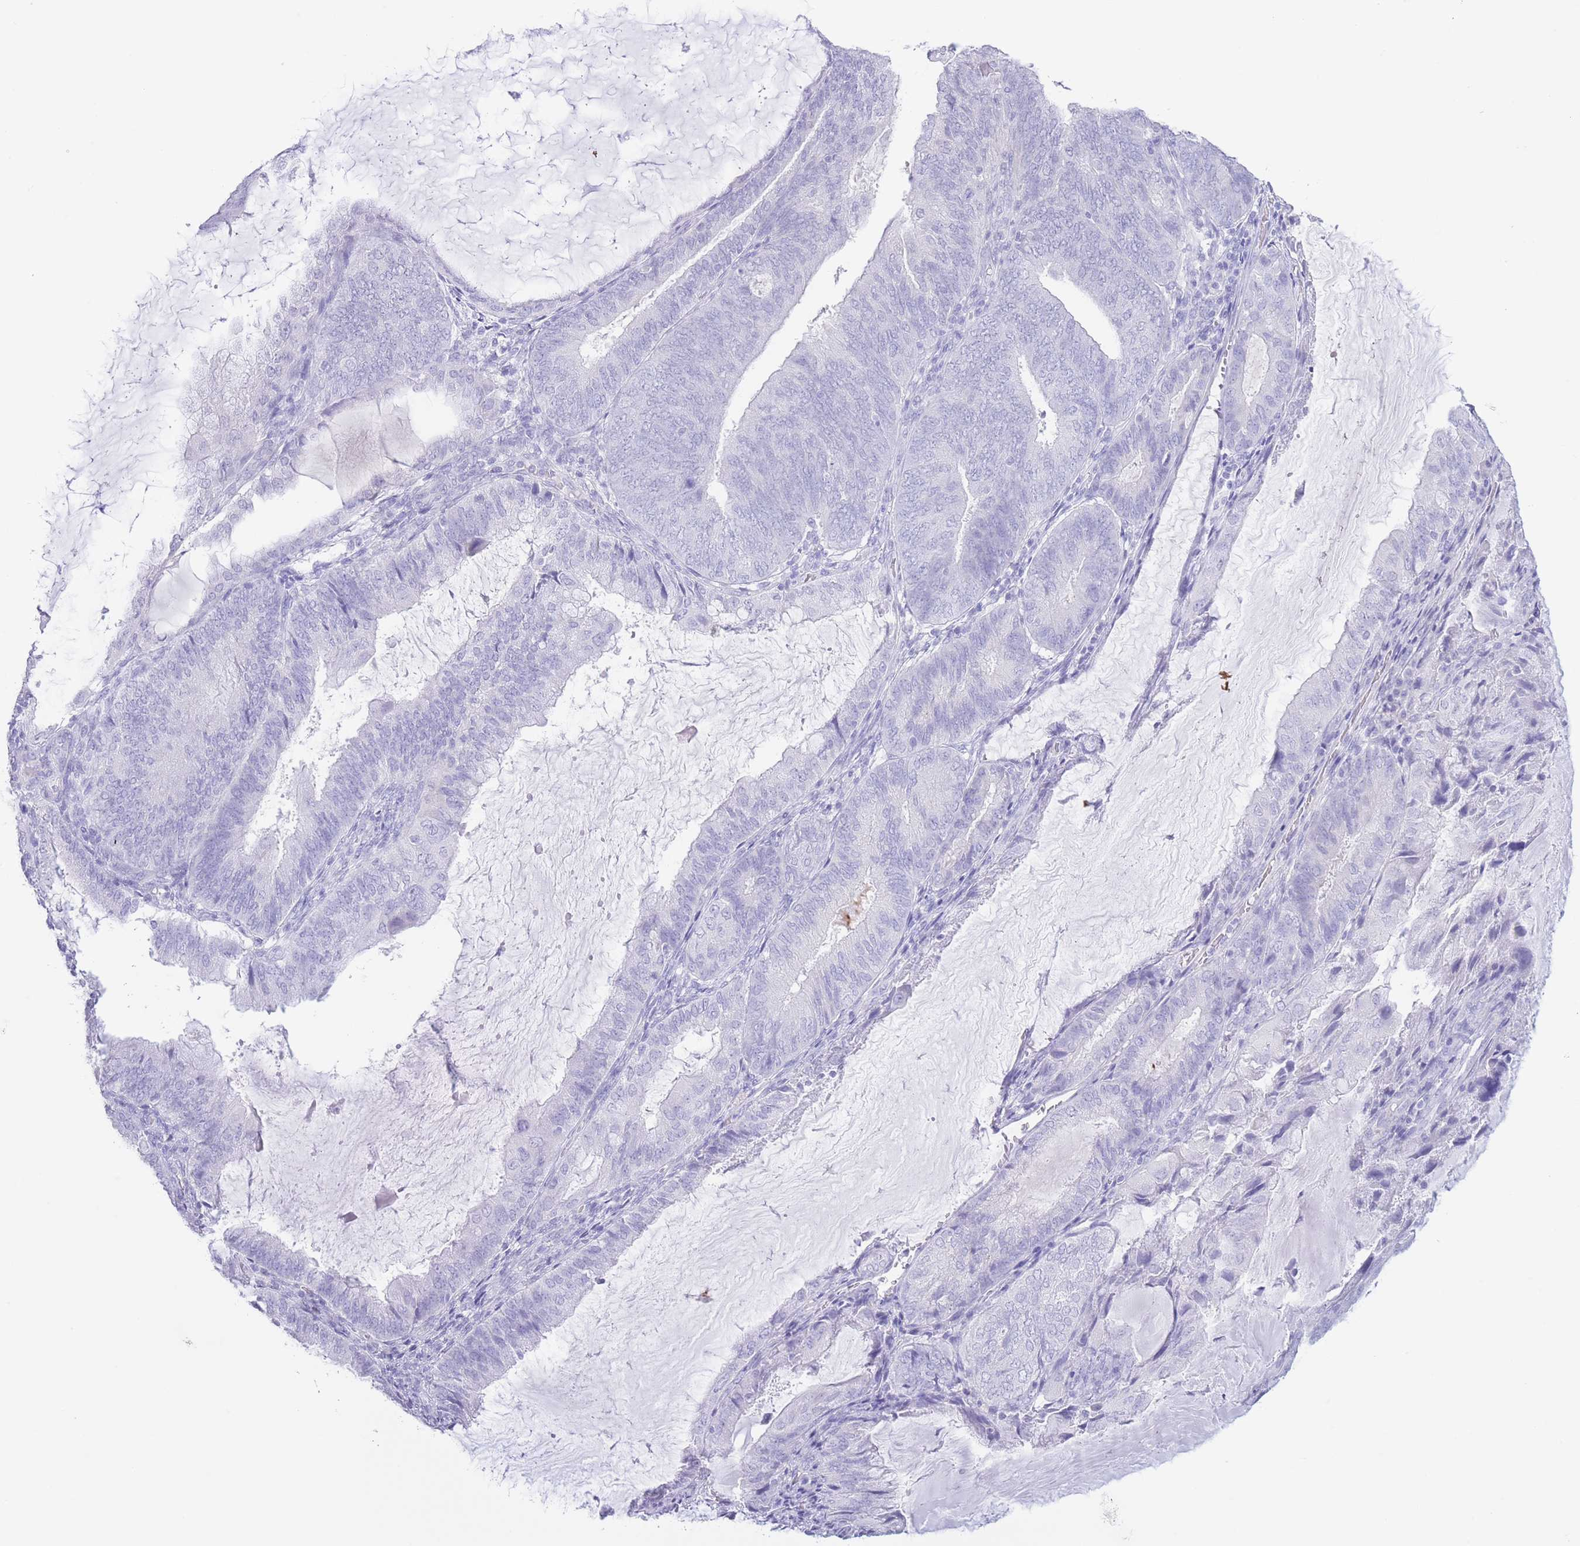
{"staining": {"intensity": "negative", "quantity": "none", "location": "none"}, "tissue": "endometrial cancer", "cell_type": "Tumor cells", "image_type": "cancer", "snomed": [{"axis": "morphology", "description": "Adenocarcinoma, NOS"}, {"axis": "topography", "description": "Endometrium"}], "caption": "DAB immunohistochemical staining of human endometrial cancer (adenocarcinoma) reveals no significant staining in tumor cells.", "gene": "PKLR", "patient": {"sex": "female", "age": 81}}